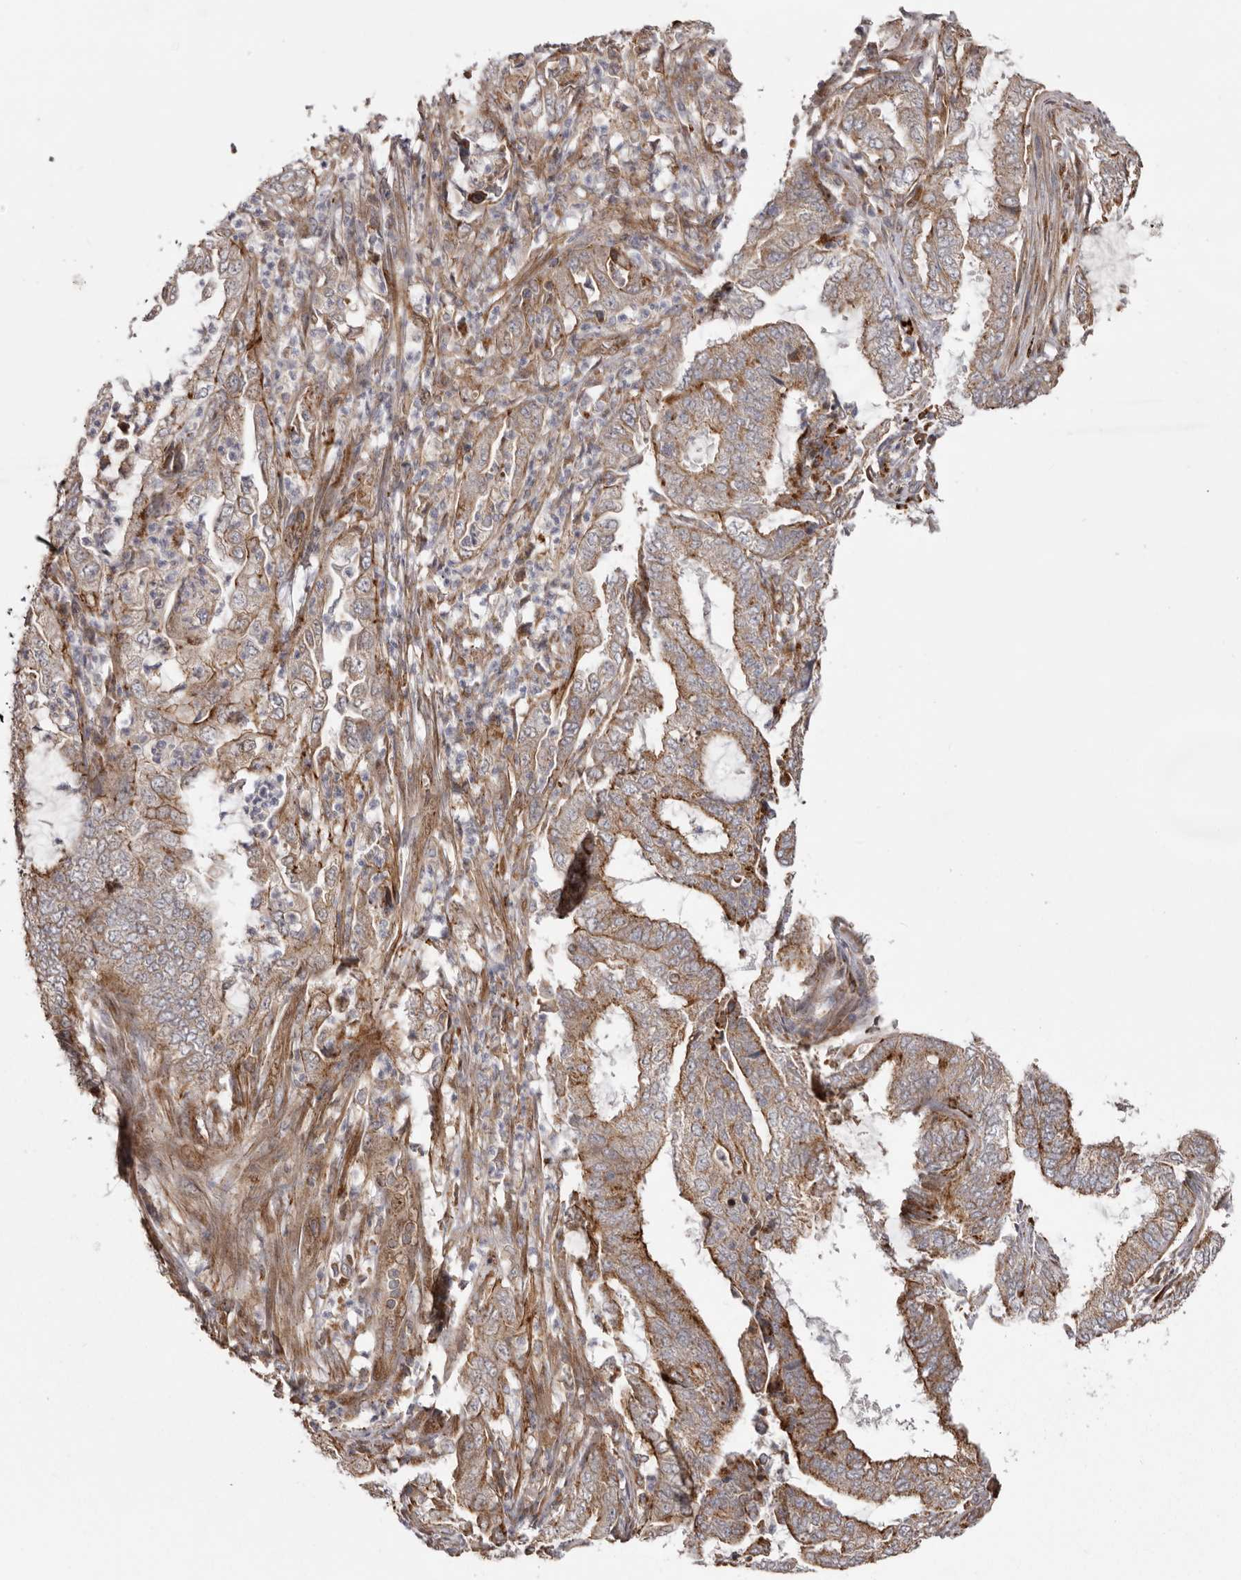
{"staining": {"intensity": "weak", "quantity": ">75%", "location": "cytoplasmic/membranous"}, "tissue": "endometrial cancer", "cell_type": "Tumor cells", "image_type": "cancer", "snomed": [{"axis": "morphology", "description": "Adenocarcinoma, NOS"}, {"axis": "topography", "description": "Endometrium"}], "caption": "IHC of adenocarcinoma (endometrial) exhibits low levels of weak cytoplasmic/membranous expression in approximately >75% of tumor cells. (Brightfield microscopy of DAB IHC at high magnification).", "gene": "NUP43", "patient": {"sex": "female", "age": 49}}